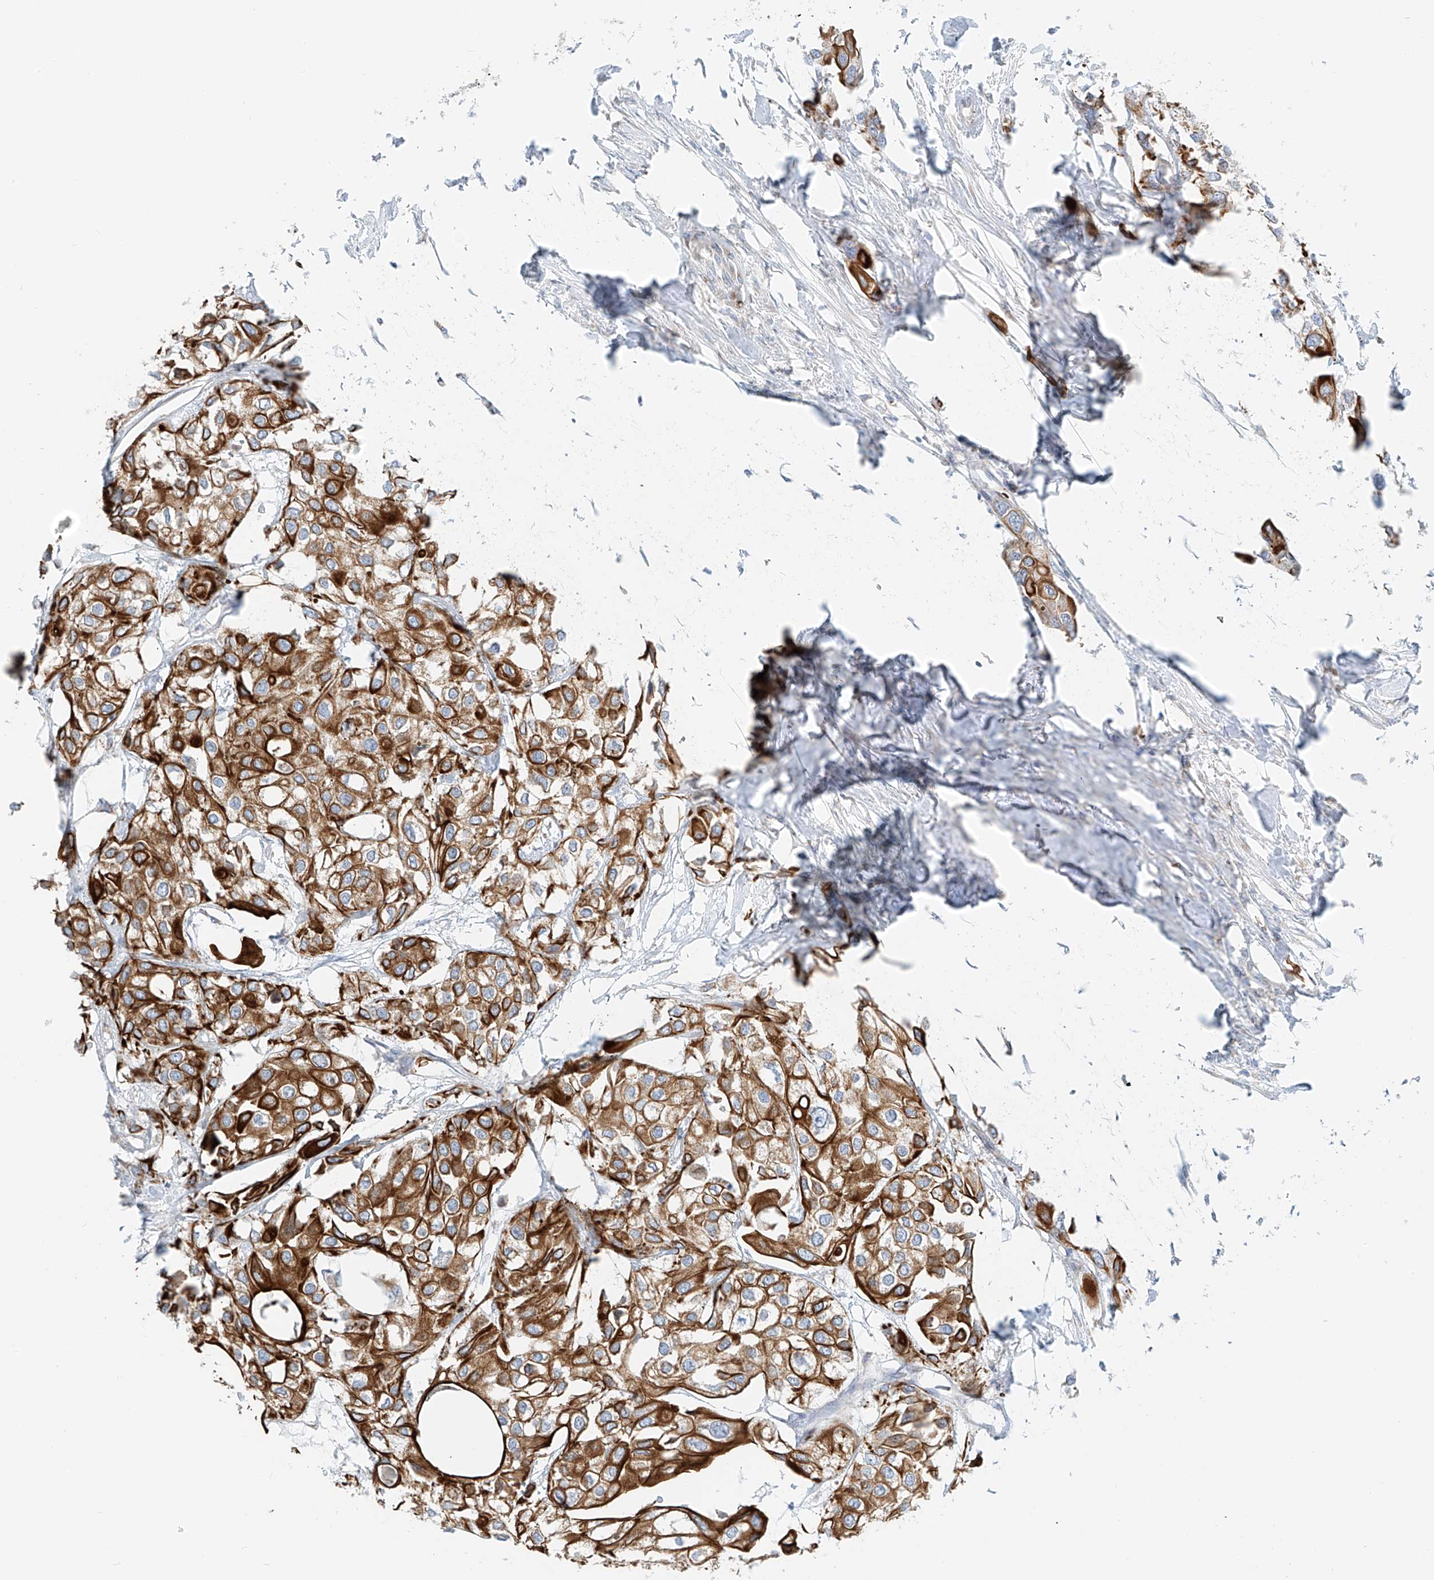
{"staining": {"intensity": "moderate", "quantity": ">75%", "location": "cytoplasmic/membranous"}, "tissue": "urothelial cancer", "cell_type": "Tumor cells", "image_type": "cancer", "snomed": [{"axis": "morphology", "description": "Urothelial carcinoma, High grade"}, {"axis": "topography", "description": "Urinary bladder"}], "caption": "Approximately >75% of tumor cells in high-grade urothelial carcinoma display moderate cytoplasmic/membranous protein positivity as visualized by brown immunohistochemical staining.", "gene": "EIPR1", "patient": {"sex": "male", "age": 64}}